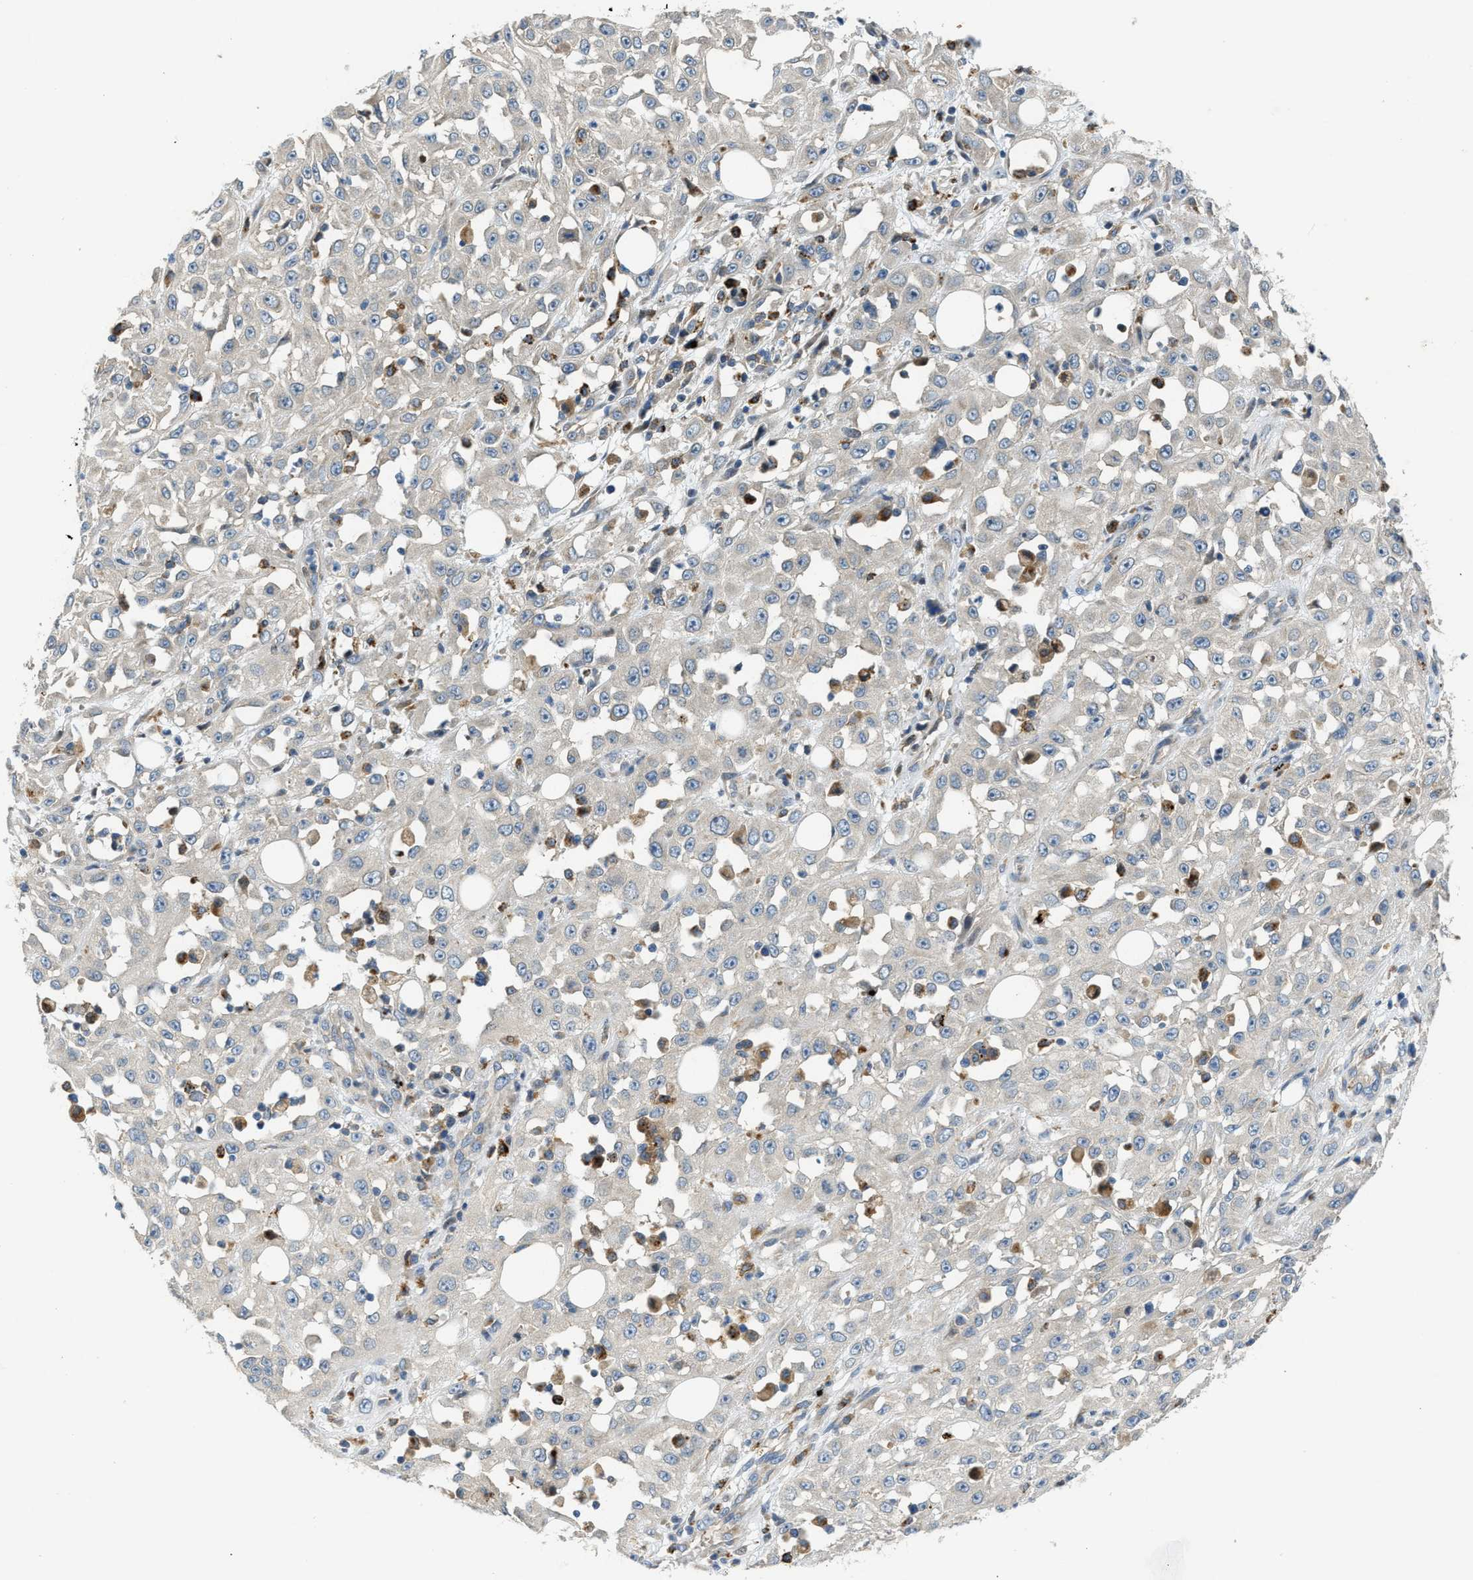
{"staining": {"intensity": "negative", "quantity": "none", "location": "none"}, "tissue": "skin cancer", "cell_type": "Tumor cells", "image_type": "cancer", "snomed": [{"axis": "morphology", "description": "Squamous cell carcinoma, NOS"}, {"axis": "morphology", "description": "Squamous cell carcinoma, metastatic, NOS"}, {"axis": "topography", "description": "Skin"}, {"axis": "topography", "description": "Lymph node"}], "caption": "A micrograph of human metastatic squamous cell carcinoma (skin) is negative for staining in tumor cells.", "gene": "KLHDC10", "patient": {"sex": "male", "age": 75}}